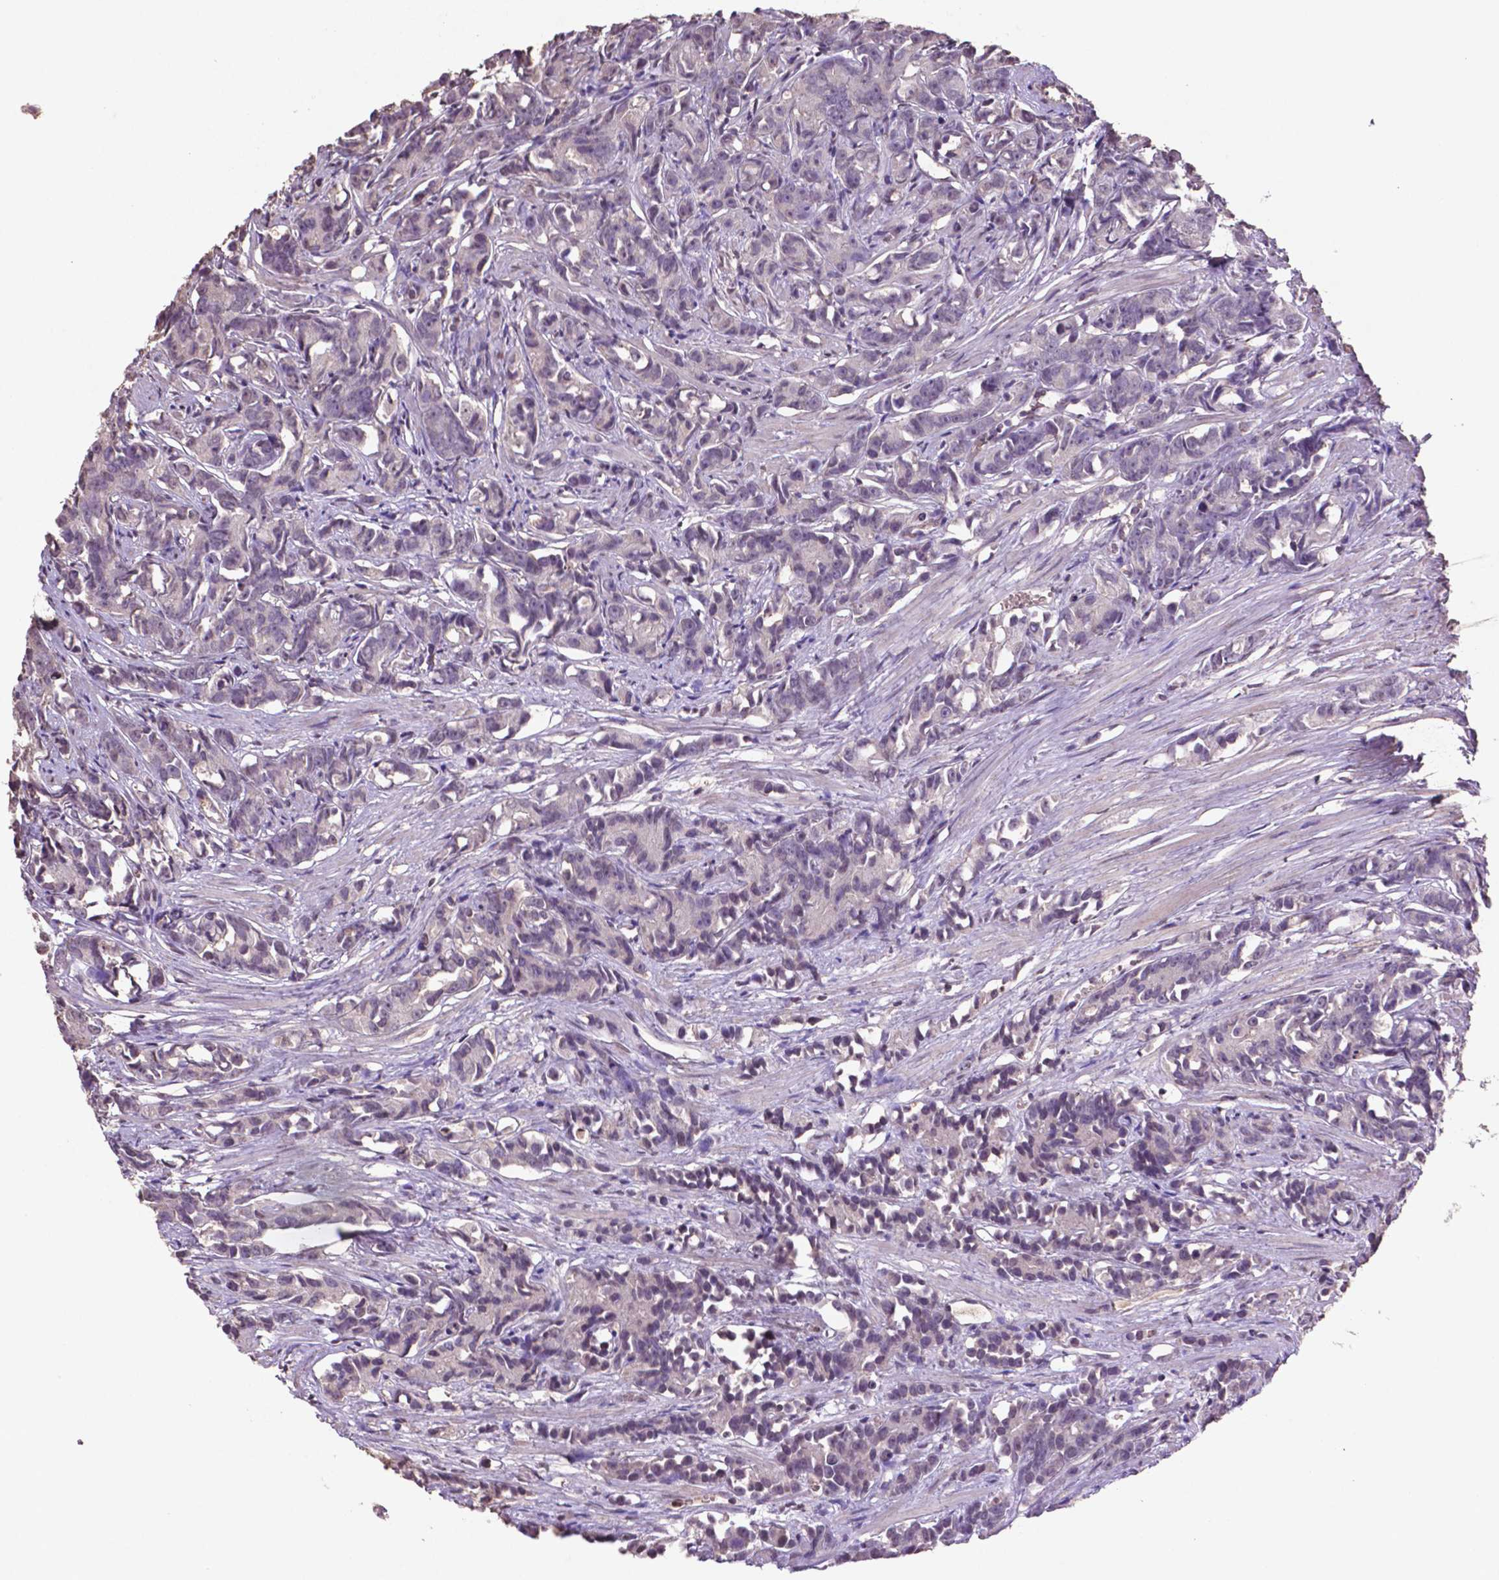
{"staining": {"intensity": "negative", "quantity": "none", "location": "none"}, "tissue": "prostate cancer", "cell_type": "Tumor cells", "image_type": "cancer", "snomed": [{"axis": "morphology", "description": "Adenocarcinoma, High grade"}, {"axis": "topography", "description": "Prostate"}], "caption": "An image of high-grade adenocarcinoma (prostate) stained for a protein reveals no brown staining in tumor cells.", "gene": "GLRX", "patient": {"sex": "male", "age": 90}}